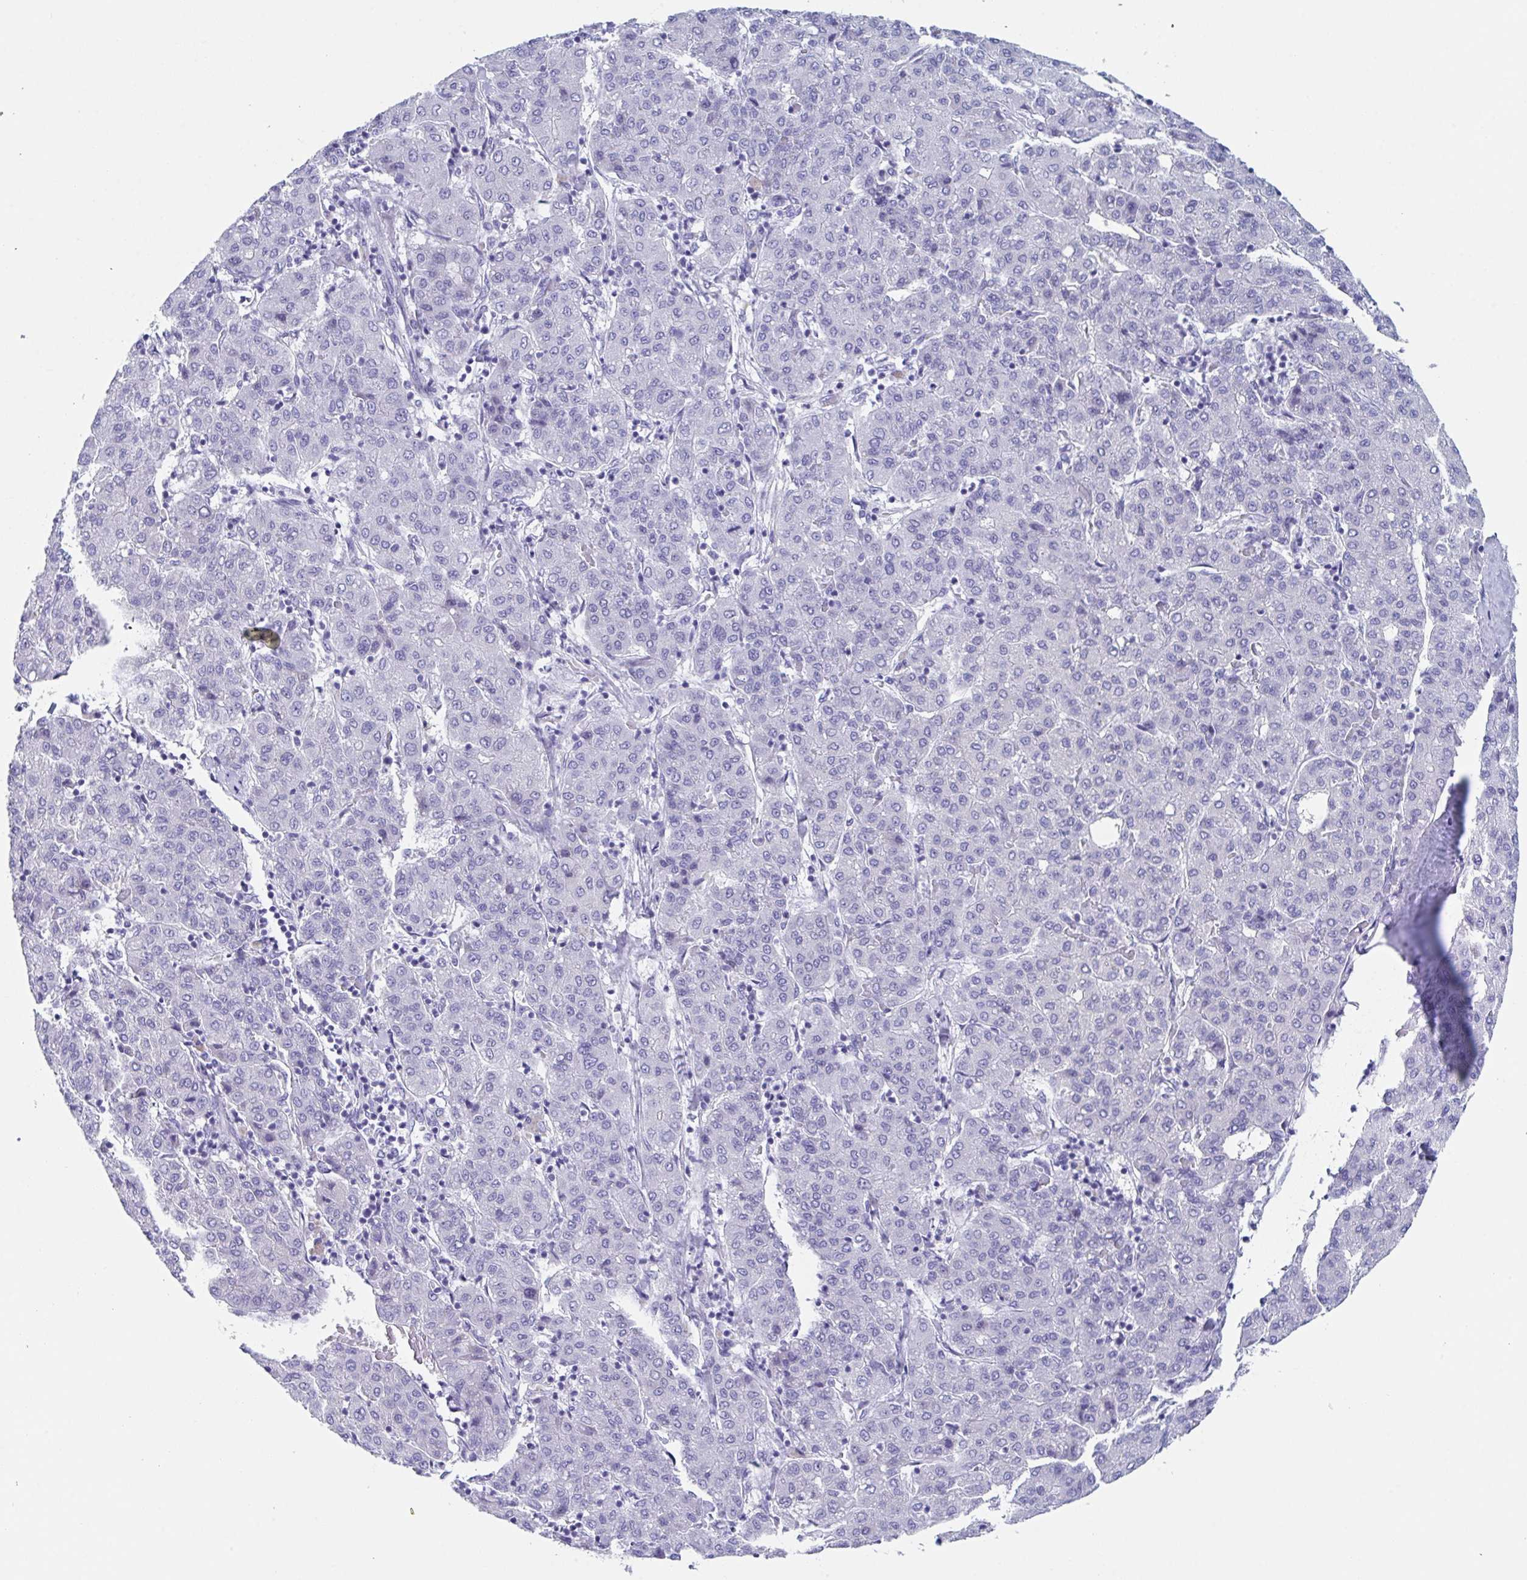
{"staining": {"intensity": "negative", "quantity": "none", "location": "none"}, "tissue": "liver cancer", "cell_type": "Tumor cells", "image_type": "cancer", "snomed": [{"axis": "morphology", "description": "Carcinoma, Hepatocellular, NOS"}, {"axis": "topography", "description": "Liver"}], "caption": "Immunohistochemical staining of liver cancer demonstrates no significant expression in tumor cells.", "gene": "ZPBP", "patient": {"sex": "male", "age": 65}}